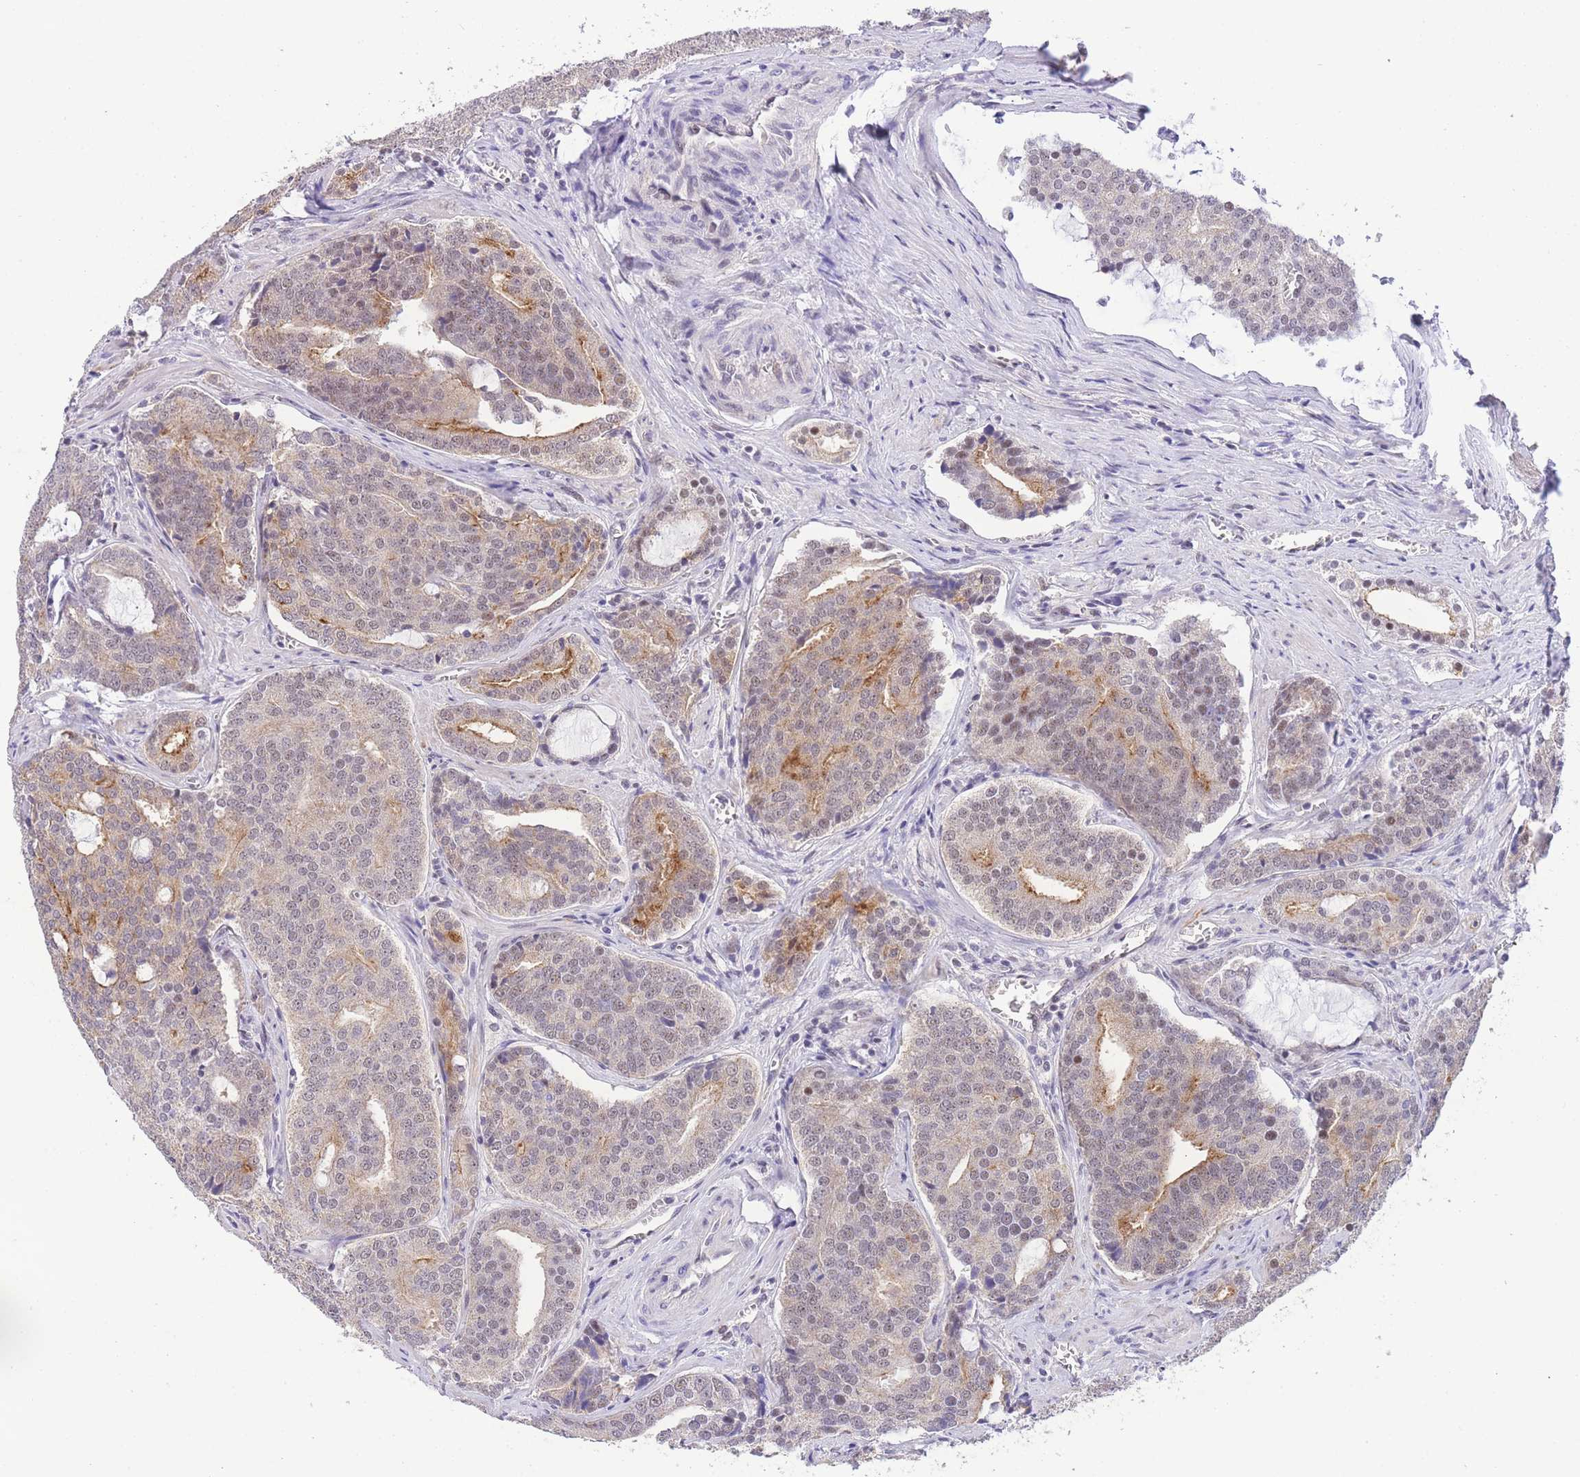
{"staining": {"intensity": "weak", "quantity": "<25%", "location": "cytoplasmic/membranous,nuclear"}, "tissue": "prostate cancer", "cell_type": "Tumor cells", "image_type": "cancer", "snomed": [{"axis": "morphology", "description": "Adenocarcinoma, High grade"}, {"axis": "topography", "description": "Prostate"}], "caption": "This is a photomicrograph of immunohistochemistry (IHC) staining of adenocarcinoma (high-grade) (prostate), which shows no staining in tumor cells.", "gene": "SLC35F2", "patient": {"sex": "male", "age": 55}}